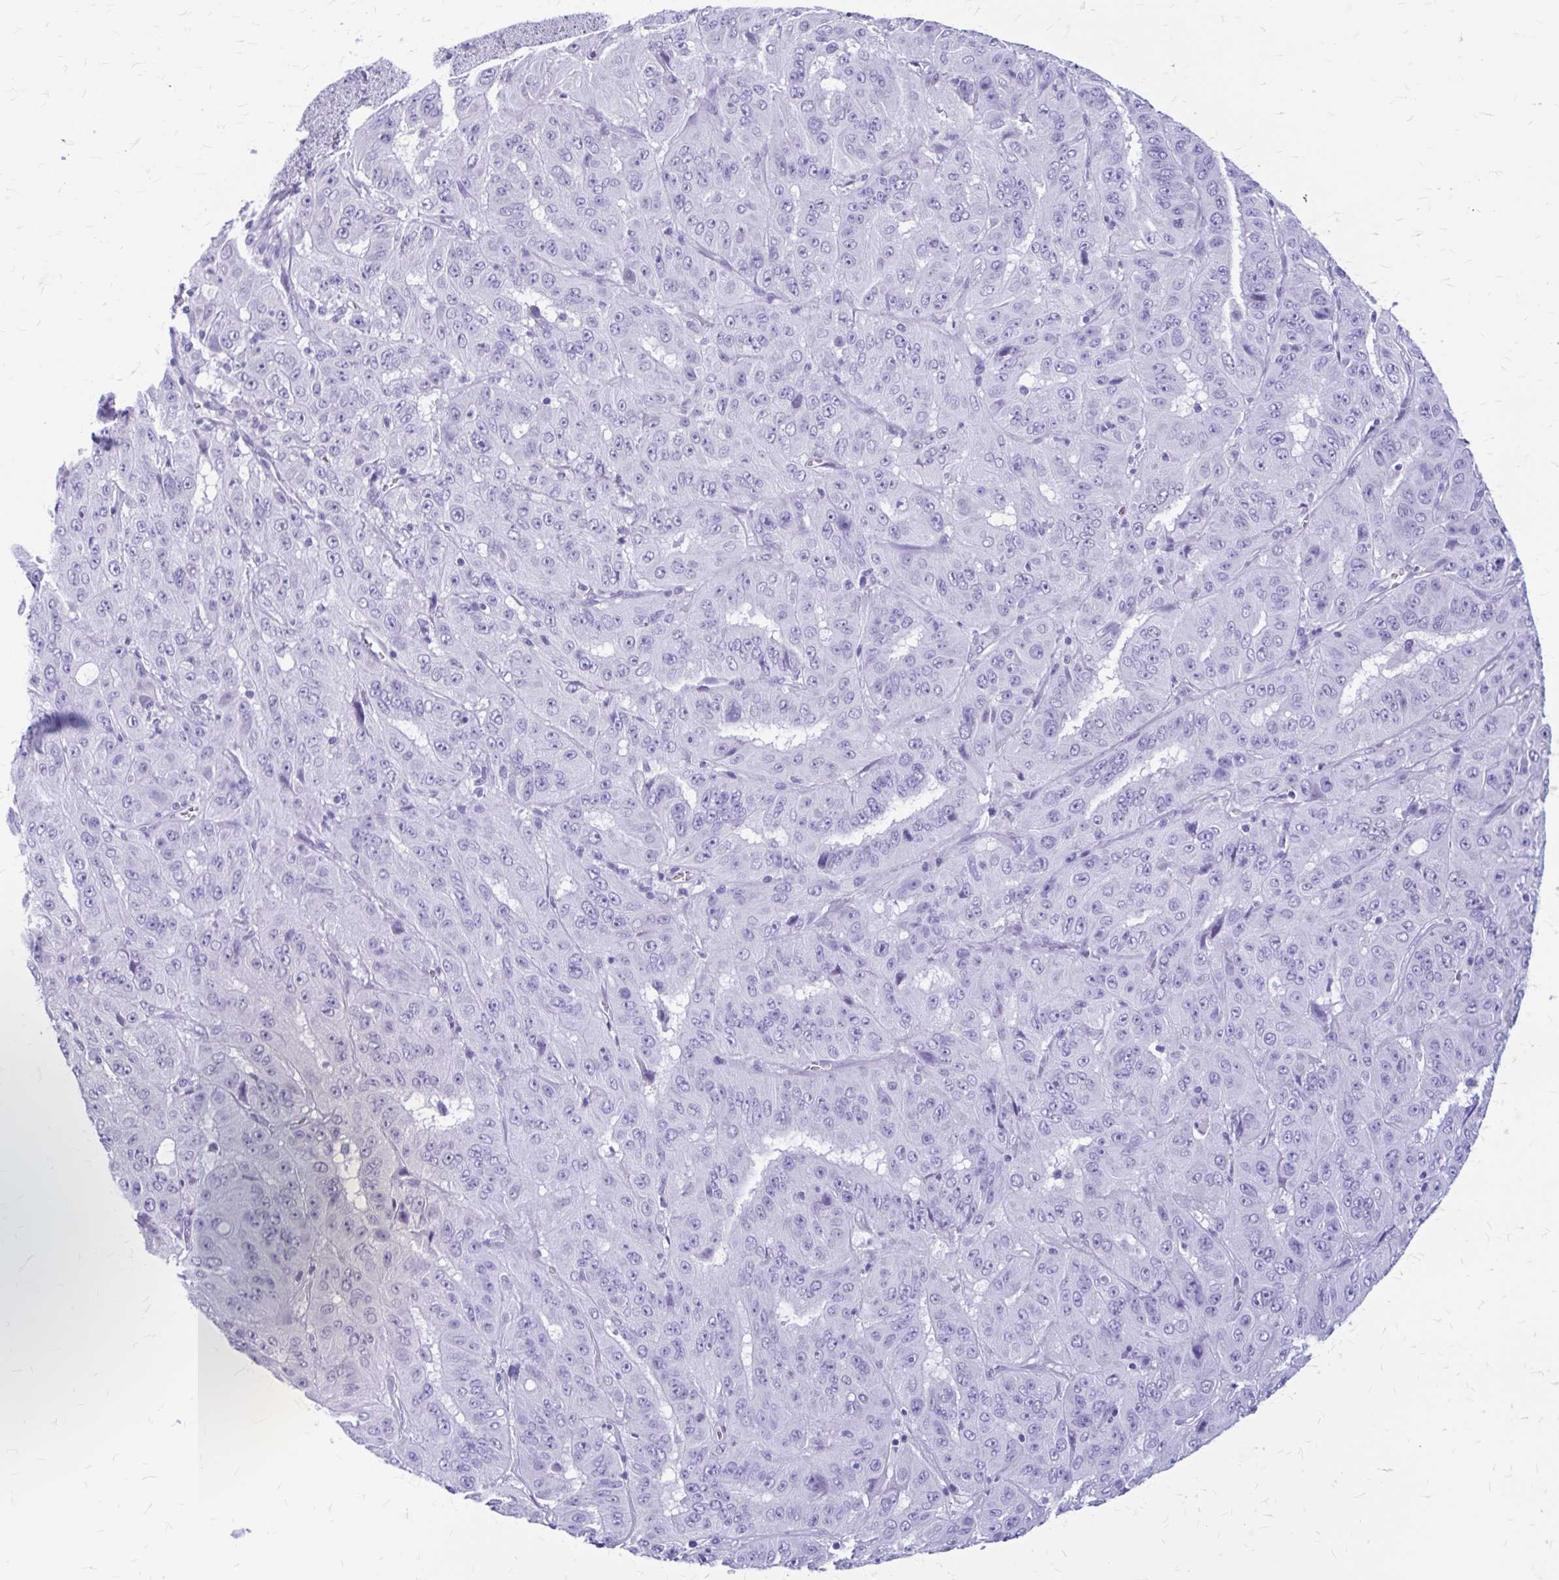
{"staining": {"intensity": "negative", "quantity": "none", "location": "none"}, "tissue": "pancreatic cancer", "cell_type": "Tumor cells", "image_type": "cancer", "snomed": [{"axis": "morphology", "description": "Adenocarcinoma, NOS"}, {"axis": "topography", "description": "Pancreas"}], "caption": "The photomicrograph reveals no staining of tumor cells in pancreatic adenocarcinoma.", "gene": "KLHDC7A", "patient": {"sex": "male", "age": 63}}